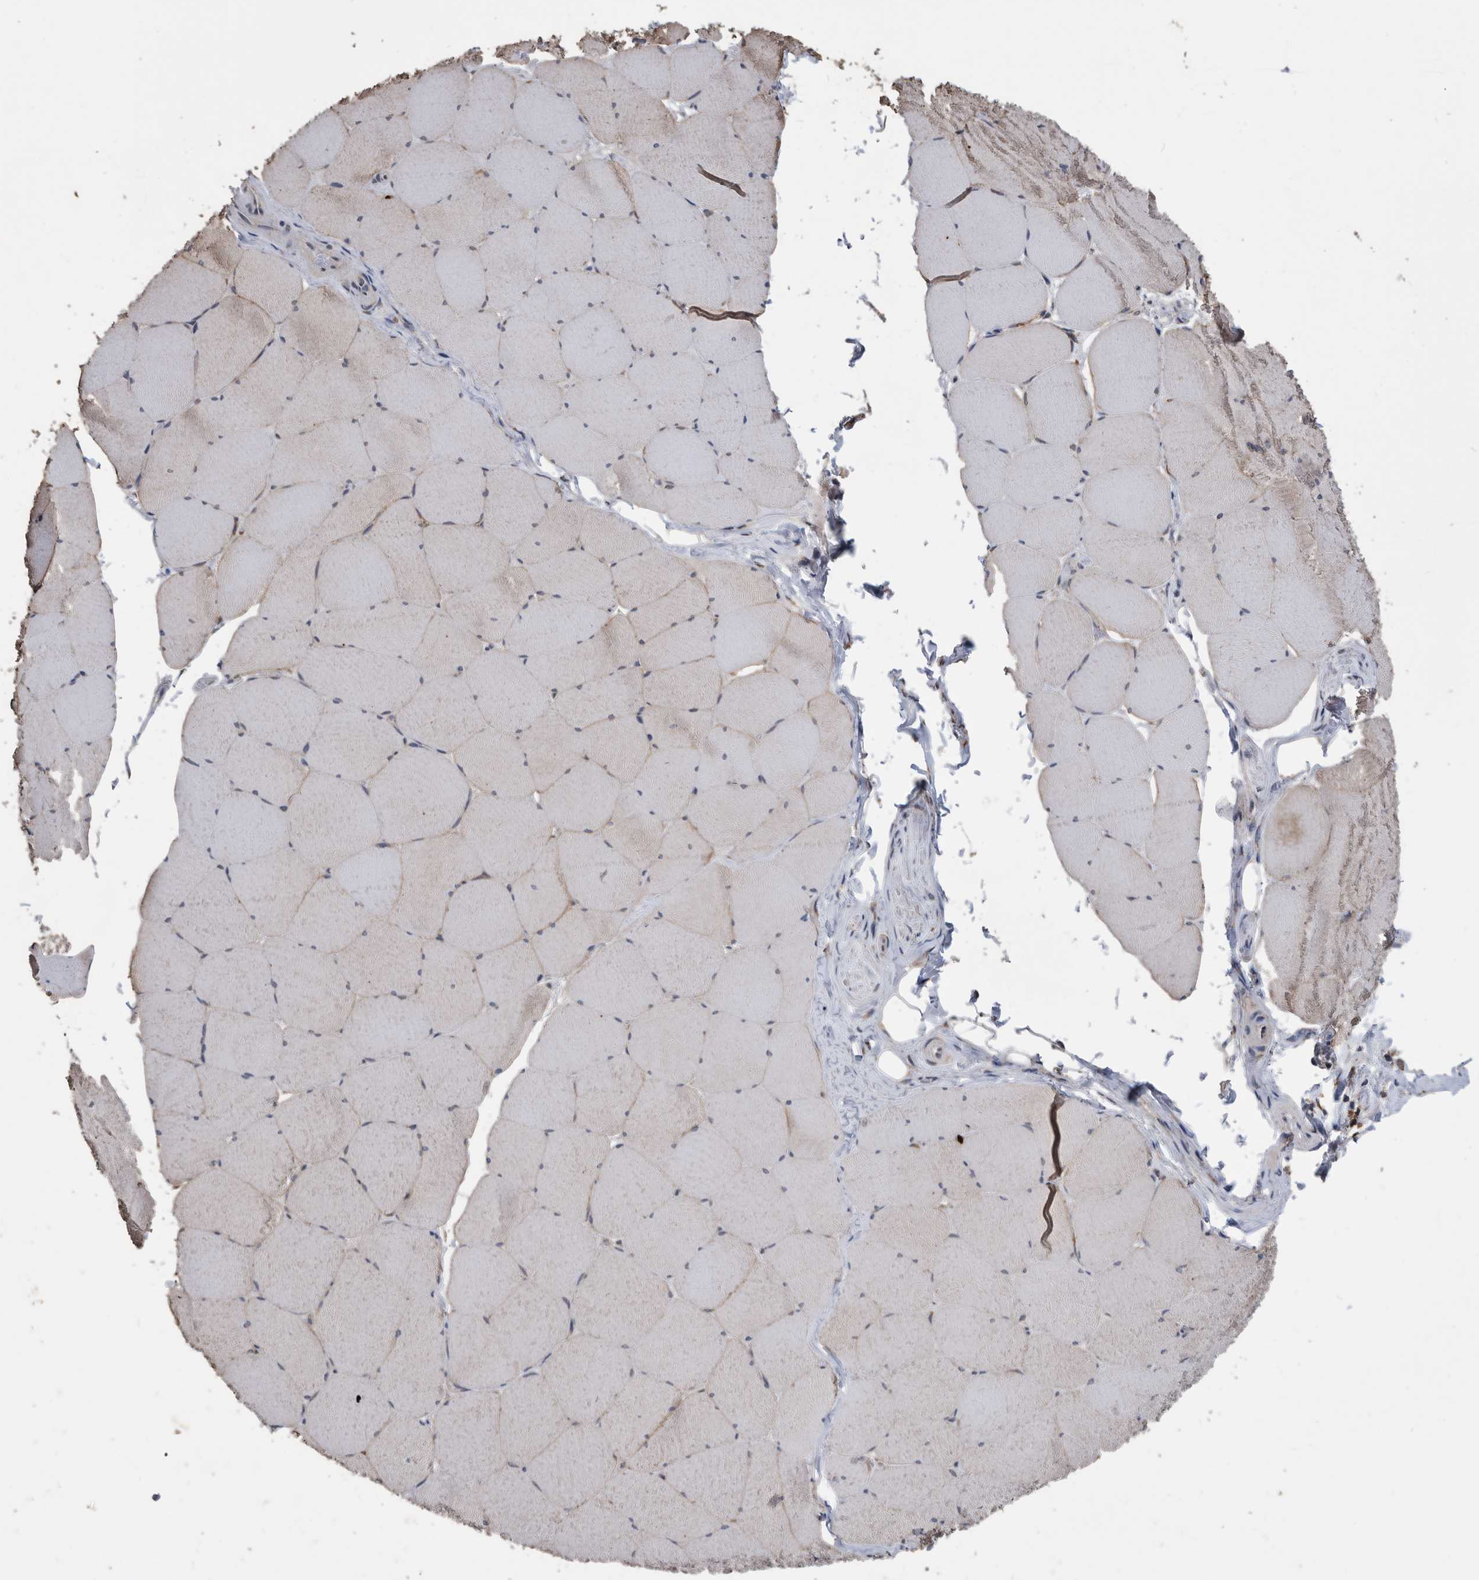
{"staining": {"intensity": "weak", "quantity": "<25%", "location": "cytoplasmic/membranous"}, "tissue": "skeletal muscle", "cell_type": "Myocytes", "image_type": "normal", "snomed": [{"axis": "morphology", "description": "Normal tissue, NOS"}, {"axis": "topography", "description": "Skeletal muscle"}, {"axis": "topography", "description": "Head-Neck"}], "caption": "DAB immunohistochemical staining of benign human skeletal muscle exhibits no significant positivity in myocytes.", "gene": "NRBP1", "patient": {"sex": "male", "age": 66}}